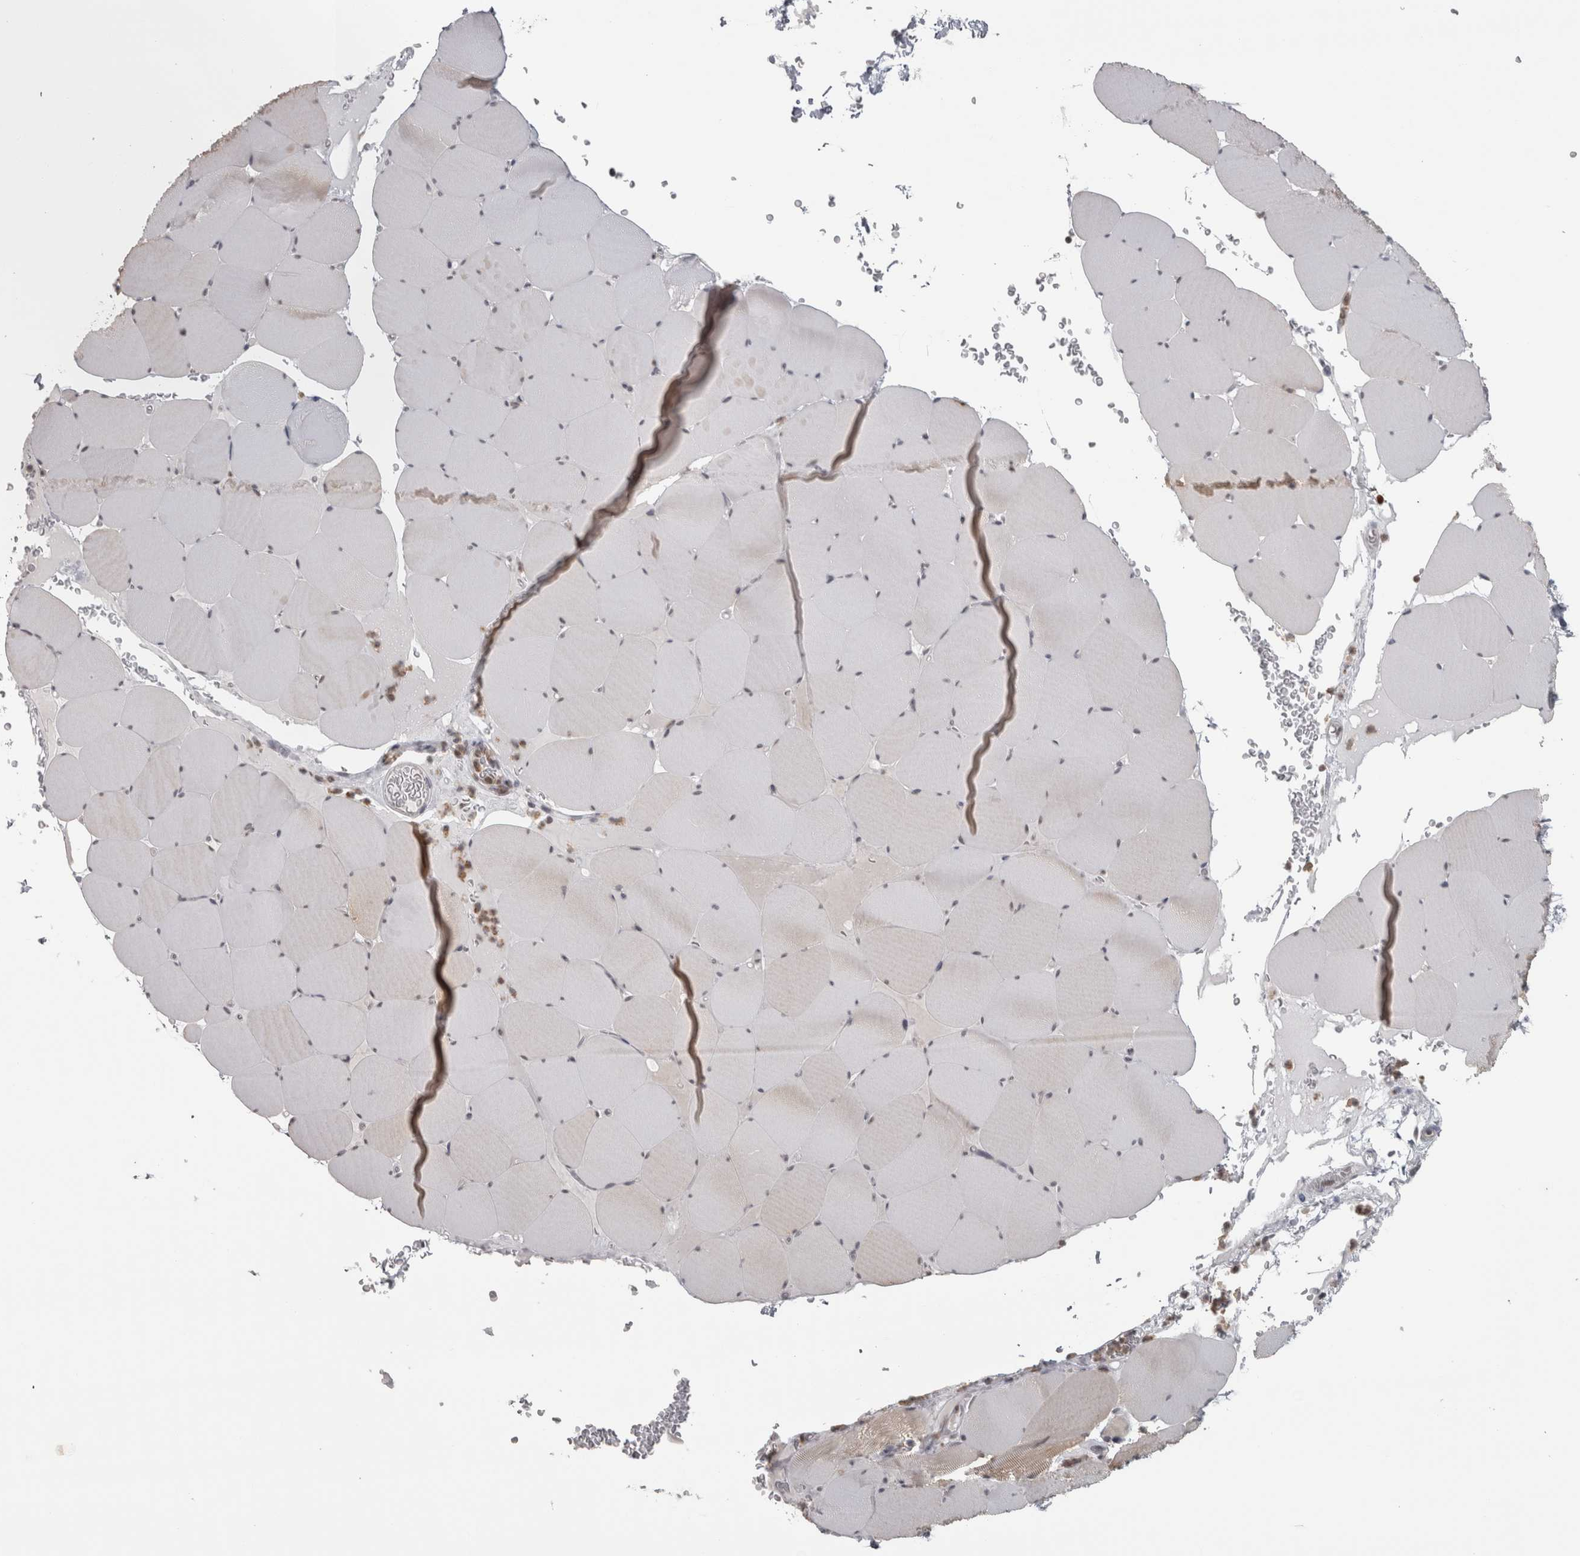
{"staining": {"intensity": "weak", "quantity": "25%-75%", "location": "cytoplasmic/membranous"}, "tissue": "skeletal muscle", "cell_type": "Myocytes", "image_type": "normal", "snomed": [{"axis": "morphology", "description": "Normal tissue, NOS"}, {"axis": "topography", "description": "Skeletal muscle"}], "caption": "Weak cytoplasmic/membranous staining for a protein is seen in about 25%-75% of myocytes of unremarkable skeletal muscle using immunohistochemistry.", "gene": "MICU3", "patient": {"sex": "male", "age": 62}}